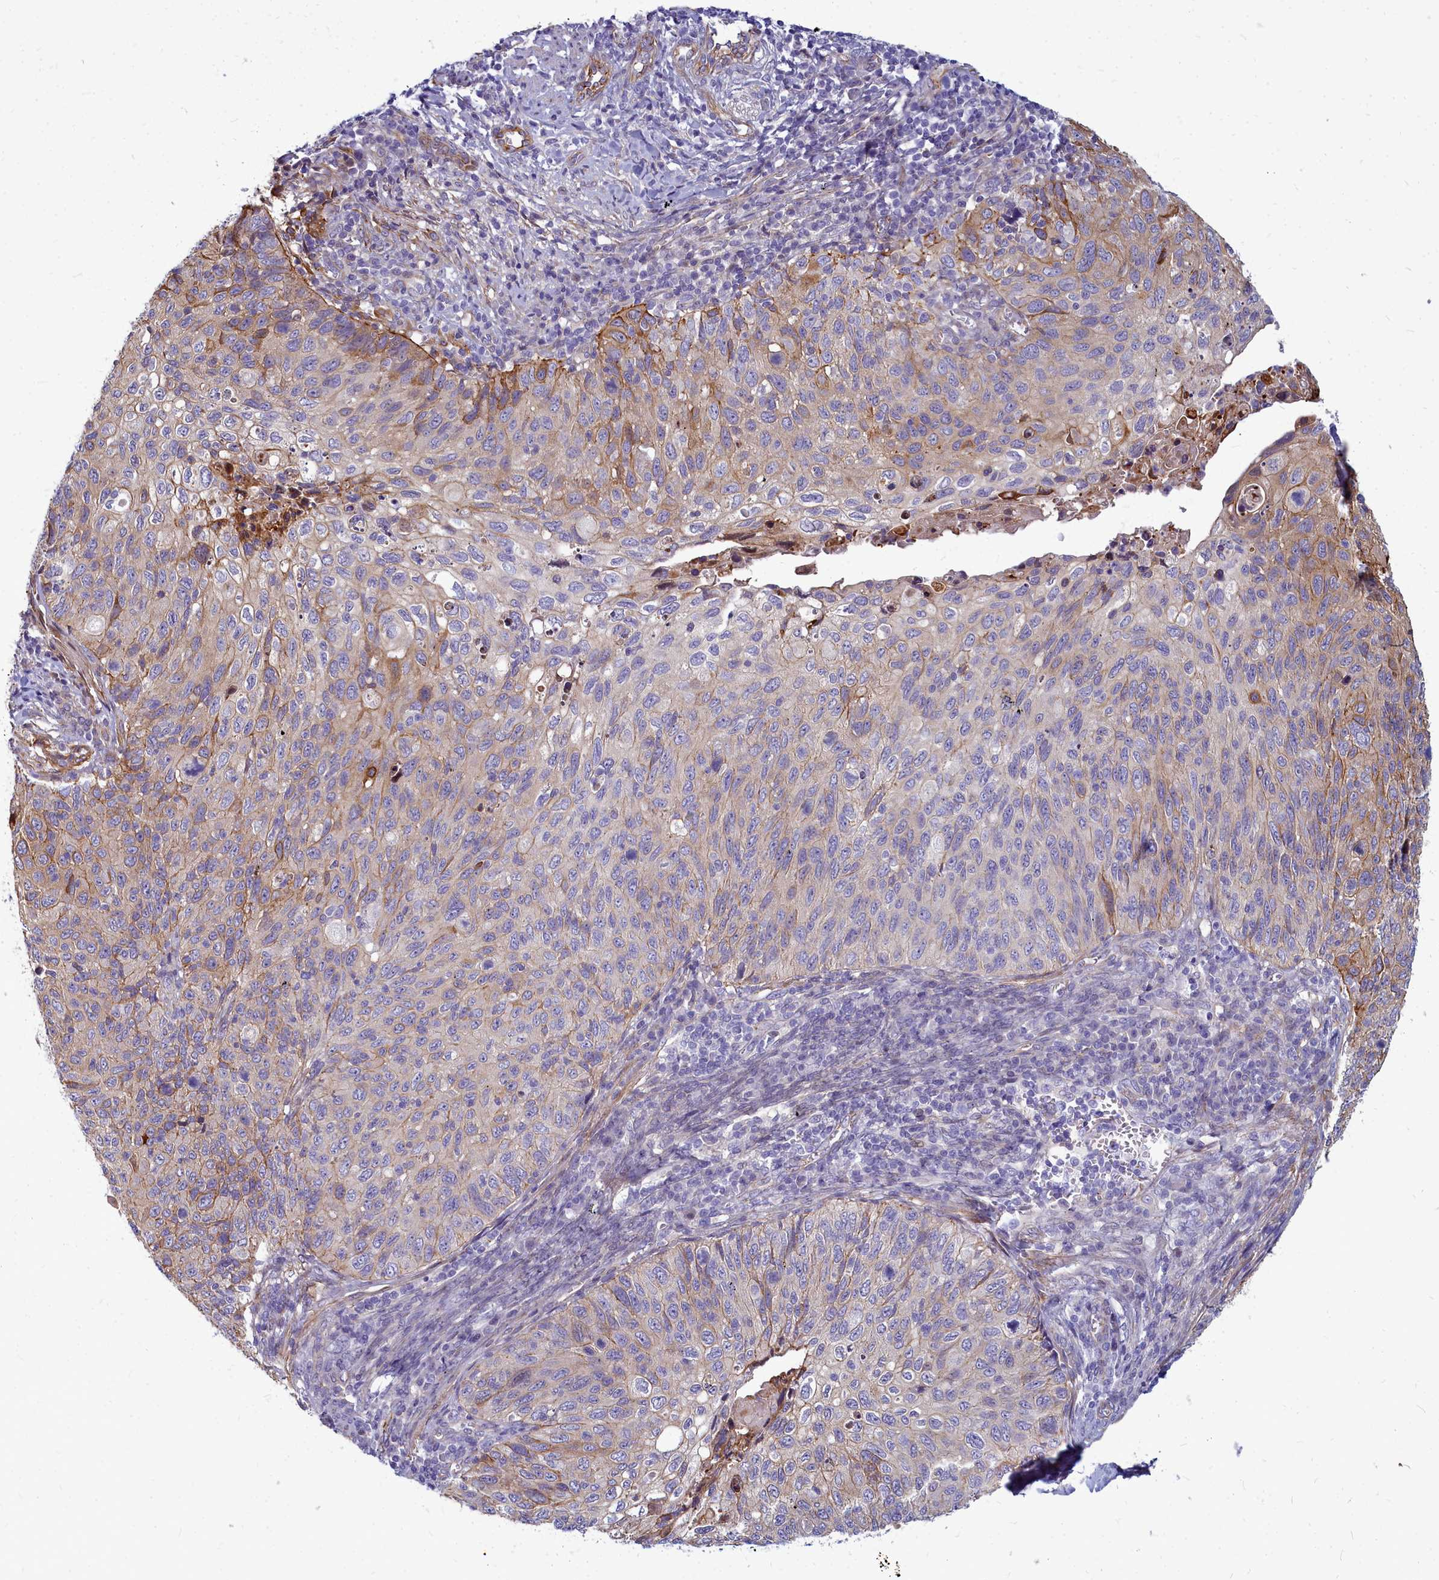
{"staining": {"intensity": "moderate", "quantity": "<25%", "location": "cytoplasmic/membranous"}, "tissue": "cervical cancer", "cell_type": "Tumor cells", "image_type": "cancer", "snomed": [{"axis": "morphology", "description": "Squamous cell carcinoma, NOS"}, {"axis": "topography", "description": "Cervix"}], "caption": "The image displays immunohistochemical staining of squamous cell carcinoma (cervical). There is moderate cytoplasmic/membranous expression is appreciated in about <25% of tumor cells.", "gene": "TTC5", "patient": {"sex": "female", "age": 70}}